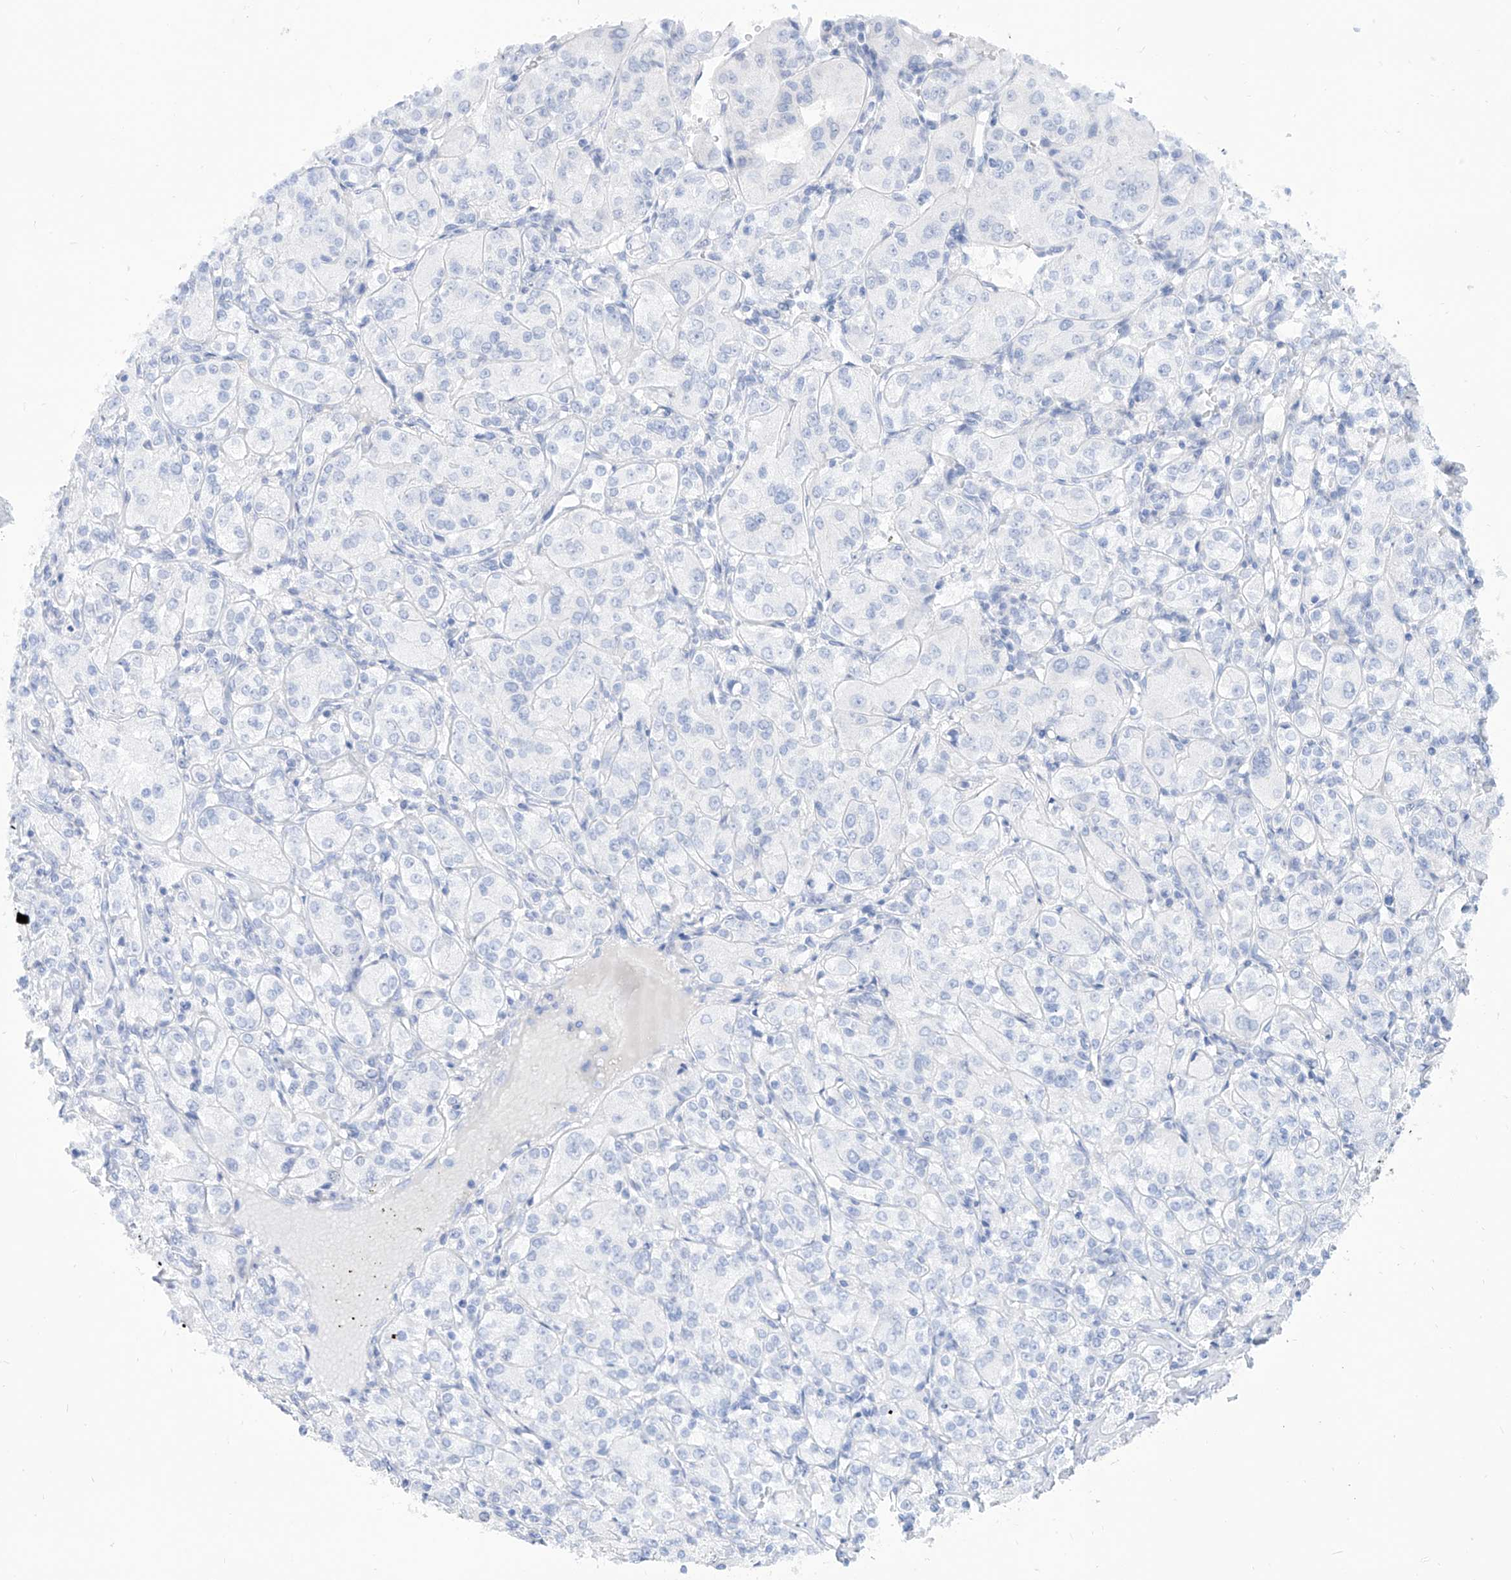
{"staining": {"intensity": "negative", "quantity": "none", "location": "none"}, "tissue": "renal cancer", "cell_type": "Tumor cells", "image_type": "cancer", "snomed": [{"axis": "morphology", "description": "Adenocarcinoma, NOS"}, {"axis": "topography", "description": "Kidney"}], "caption": "A high-resolution photomicrograph shows immunohistochemistry staining of renal adenocarcinoma, which displays no significant positivity in tumor cells. (DAB (3,3'-diaminobenzidine) IHC with hematoxylin counter stain).", "gene": "PDXK", "patient": {"sex": "male", "age": 77}}